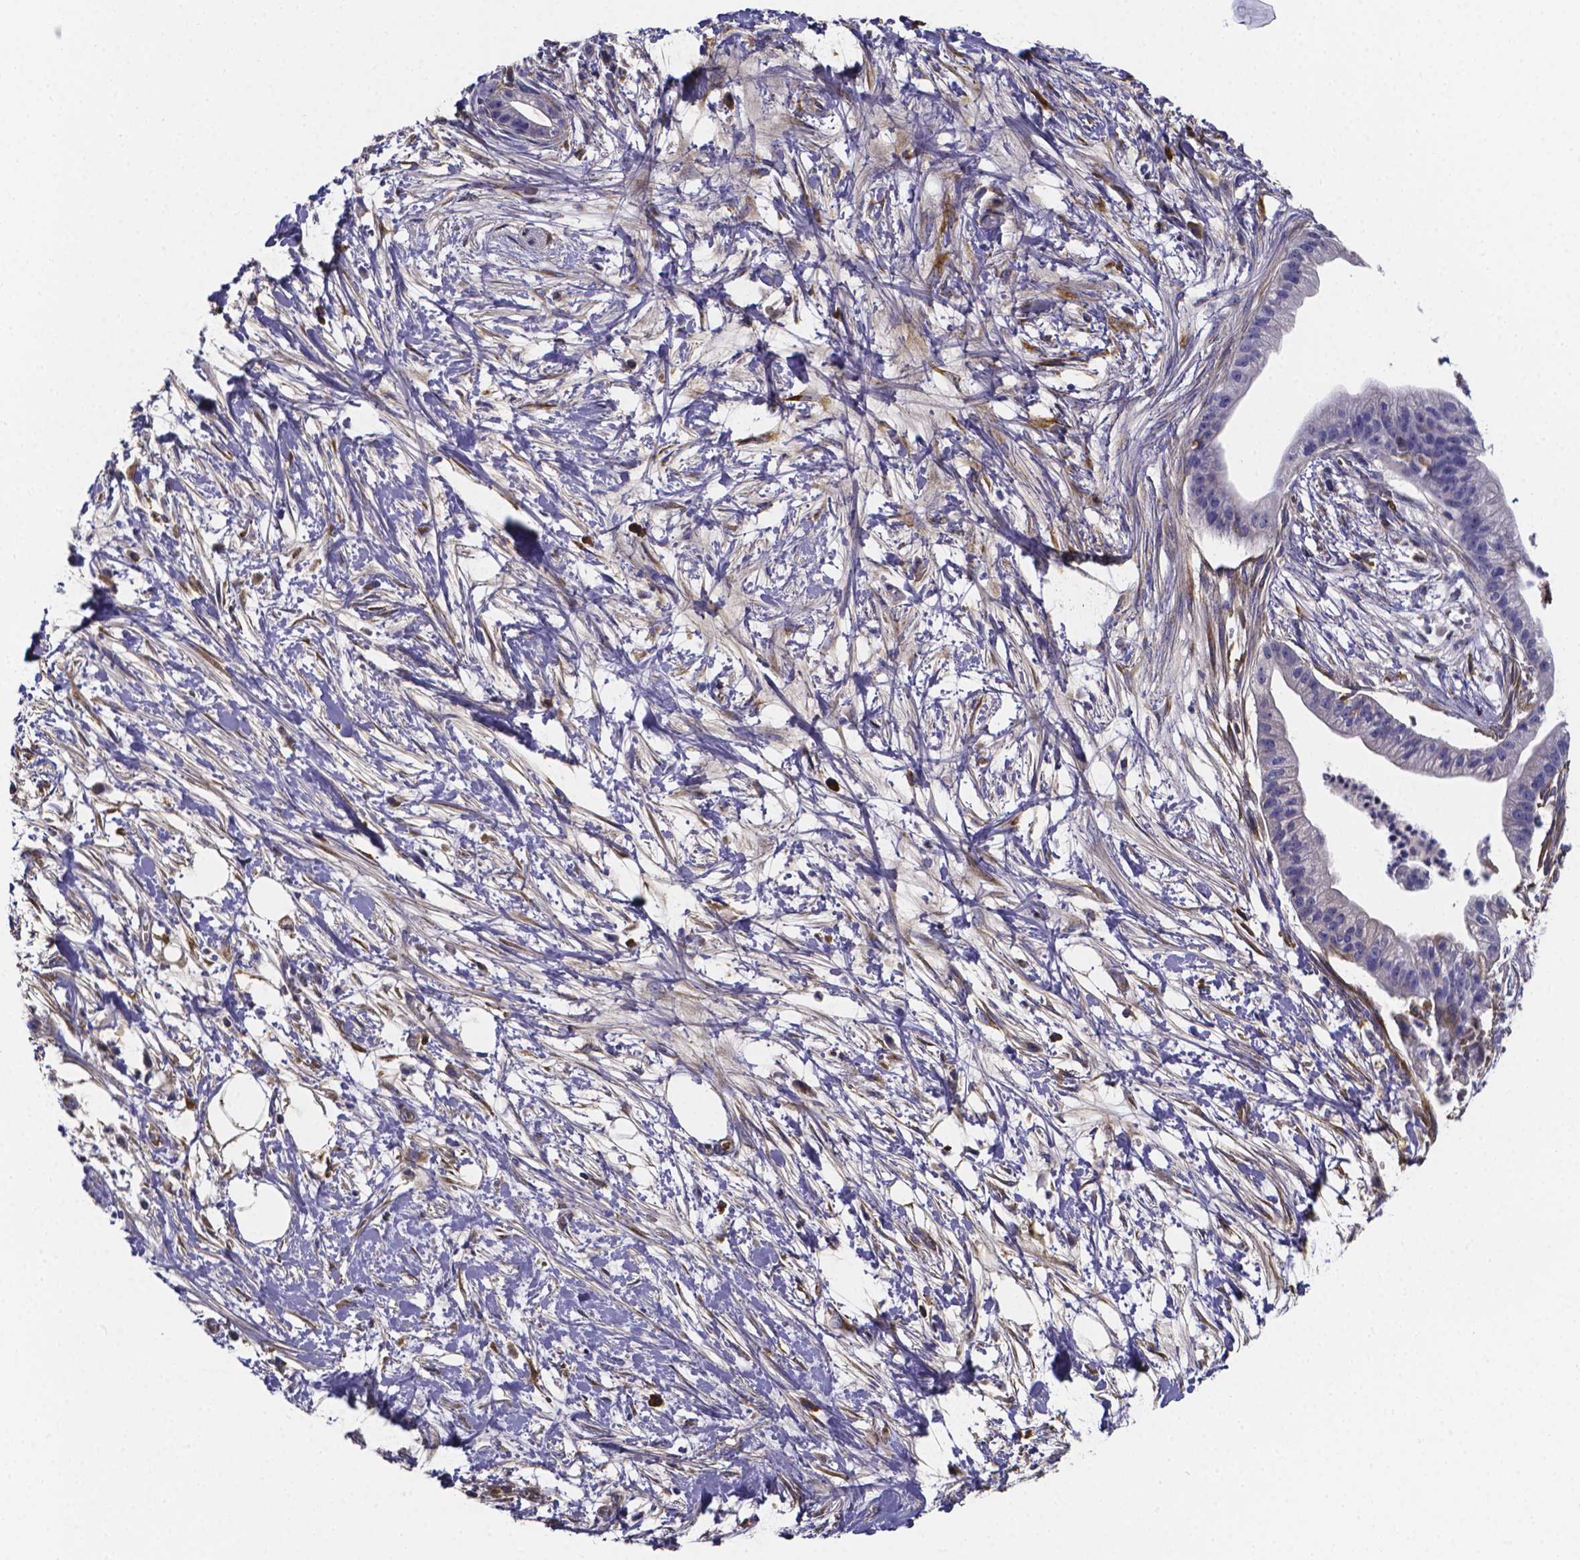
{"staining": {"intensity": "negative", "quantity": "none", "location": "none"}, "tissue": "pancreatic cancer", "cell_type": "Tumor cells", "image_type": "cancer", "snomed": [{"axis": "morphology", "description": "Normal tissue, NOS"}, {"axis": "morphology", "description": "Adenocarcinoma, NOS"}, {"axis": "topography", "description": "Lymph node"}, {"axis": "topography", "description": "Pancreas"}], "caption": "Tumor cells show no significant expression in pancreatic adenocarcinoma.", "gene": "SFRP4", "patient": {"sex": "female", "age": 58}}